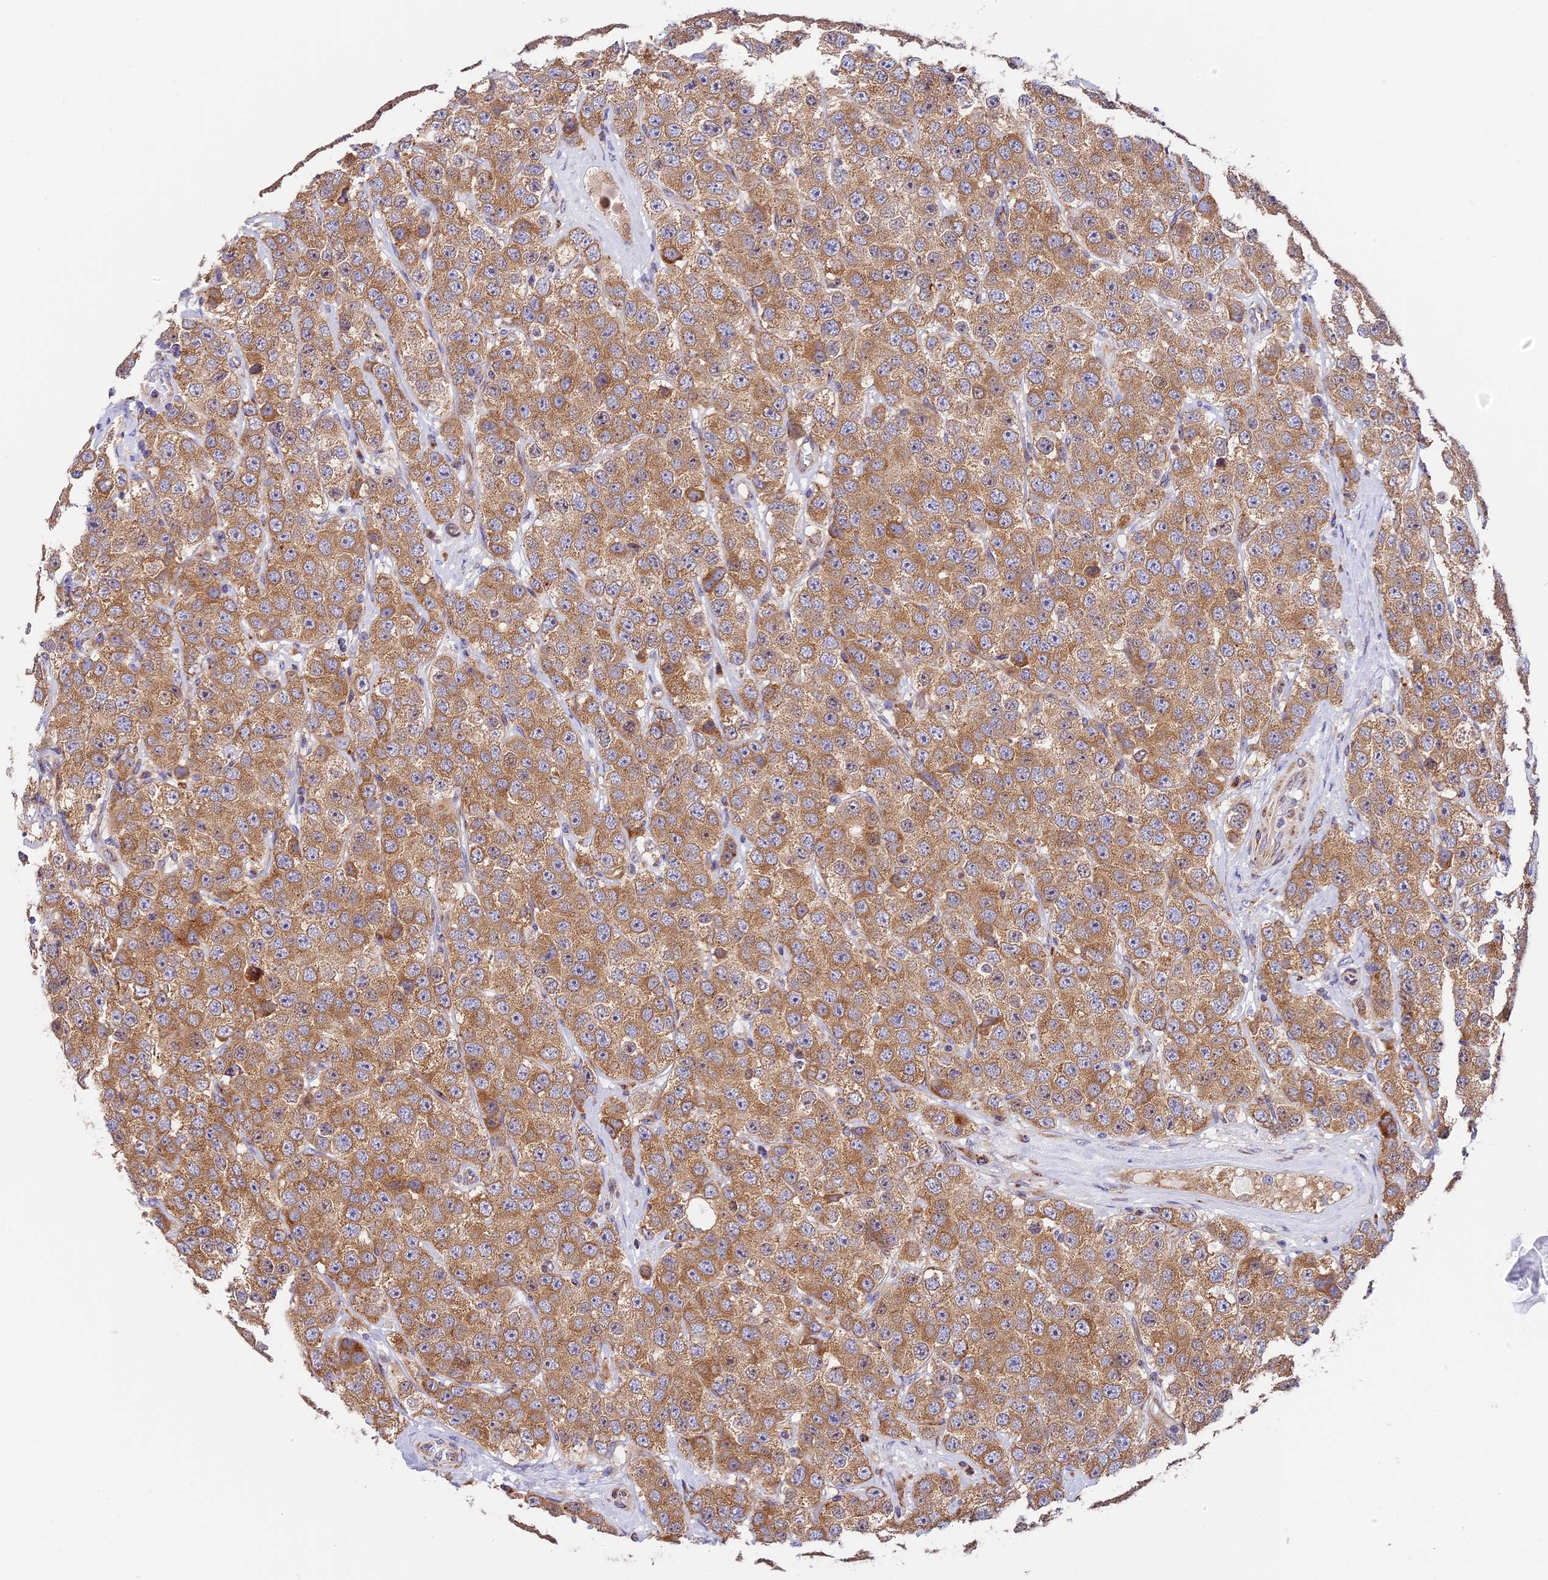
{"staining": {"intensity": "moderate", "quantity": ">75%", "location": "cytoplasmic/membranous"}, "tissue": "testis cancer", "cell_type": "Tumor cells", "image_type": "cancer", "snomed": [{"axis": "morphology", "description": "Seminoma, NOS"}, {"axis": "topography", "description": "Testis"}], "caption": "A brown stain shows moderate cytoplasmic/membranous positivity of a protein in testis cancer (seminoma) tumor cells.", "gene": "MRAS", "patient": {"sex": "male", "age": 28}}